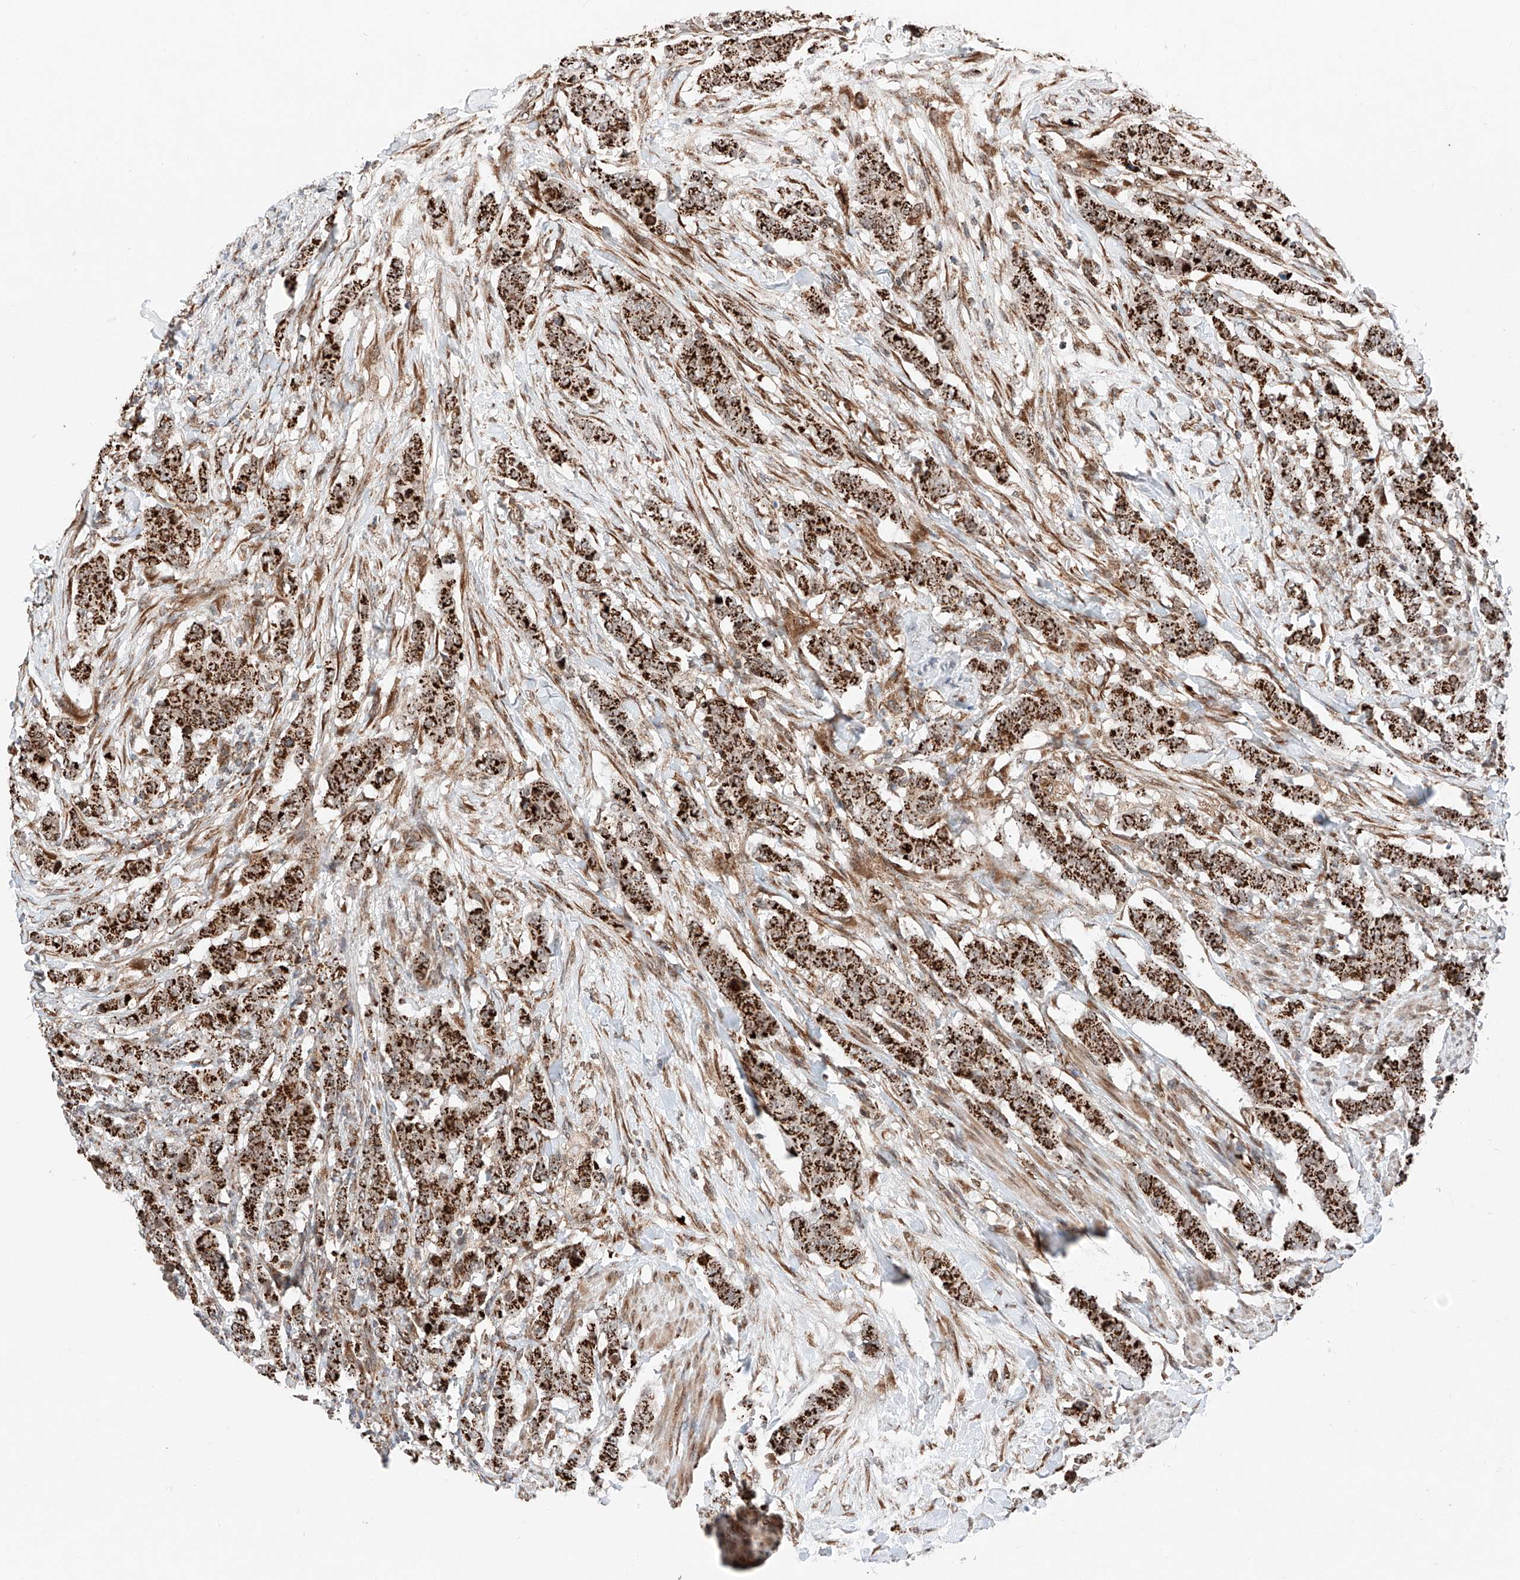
{"staining": {"intensity": "strong", "quantity": ">75%", "location": "cytoplasmic/membranous"}, "tissue": "breast cancer", "cell_type": "Tumor cells", "image_type": "cancer", "snomed": [{"axis": "morphology", "description": "Duct carcinoma"}, {"axis": "topography", "description": "Breast"}], "caption": "Immunohistochemical staining of human breast cancer (intraductal carcinoma) exhibits strong cytoplasmic/membranous protein staining in about >75% of tumor cells. Ihc stains the protein in brown and the nuclei are stained blue.", "gene": "ZSCAN29", "patient": {"sex": "female", "age": 40}}